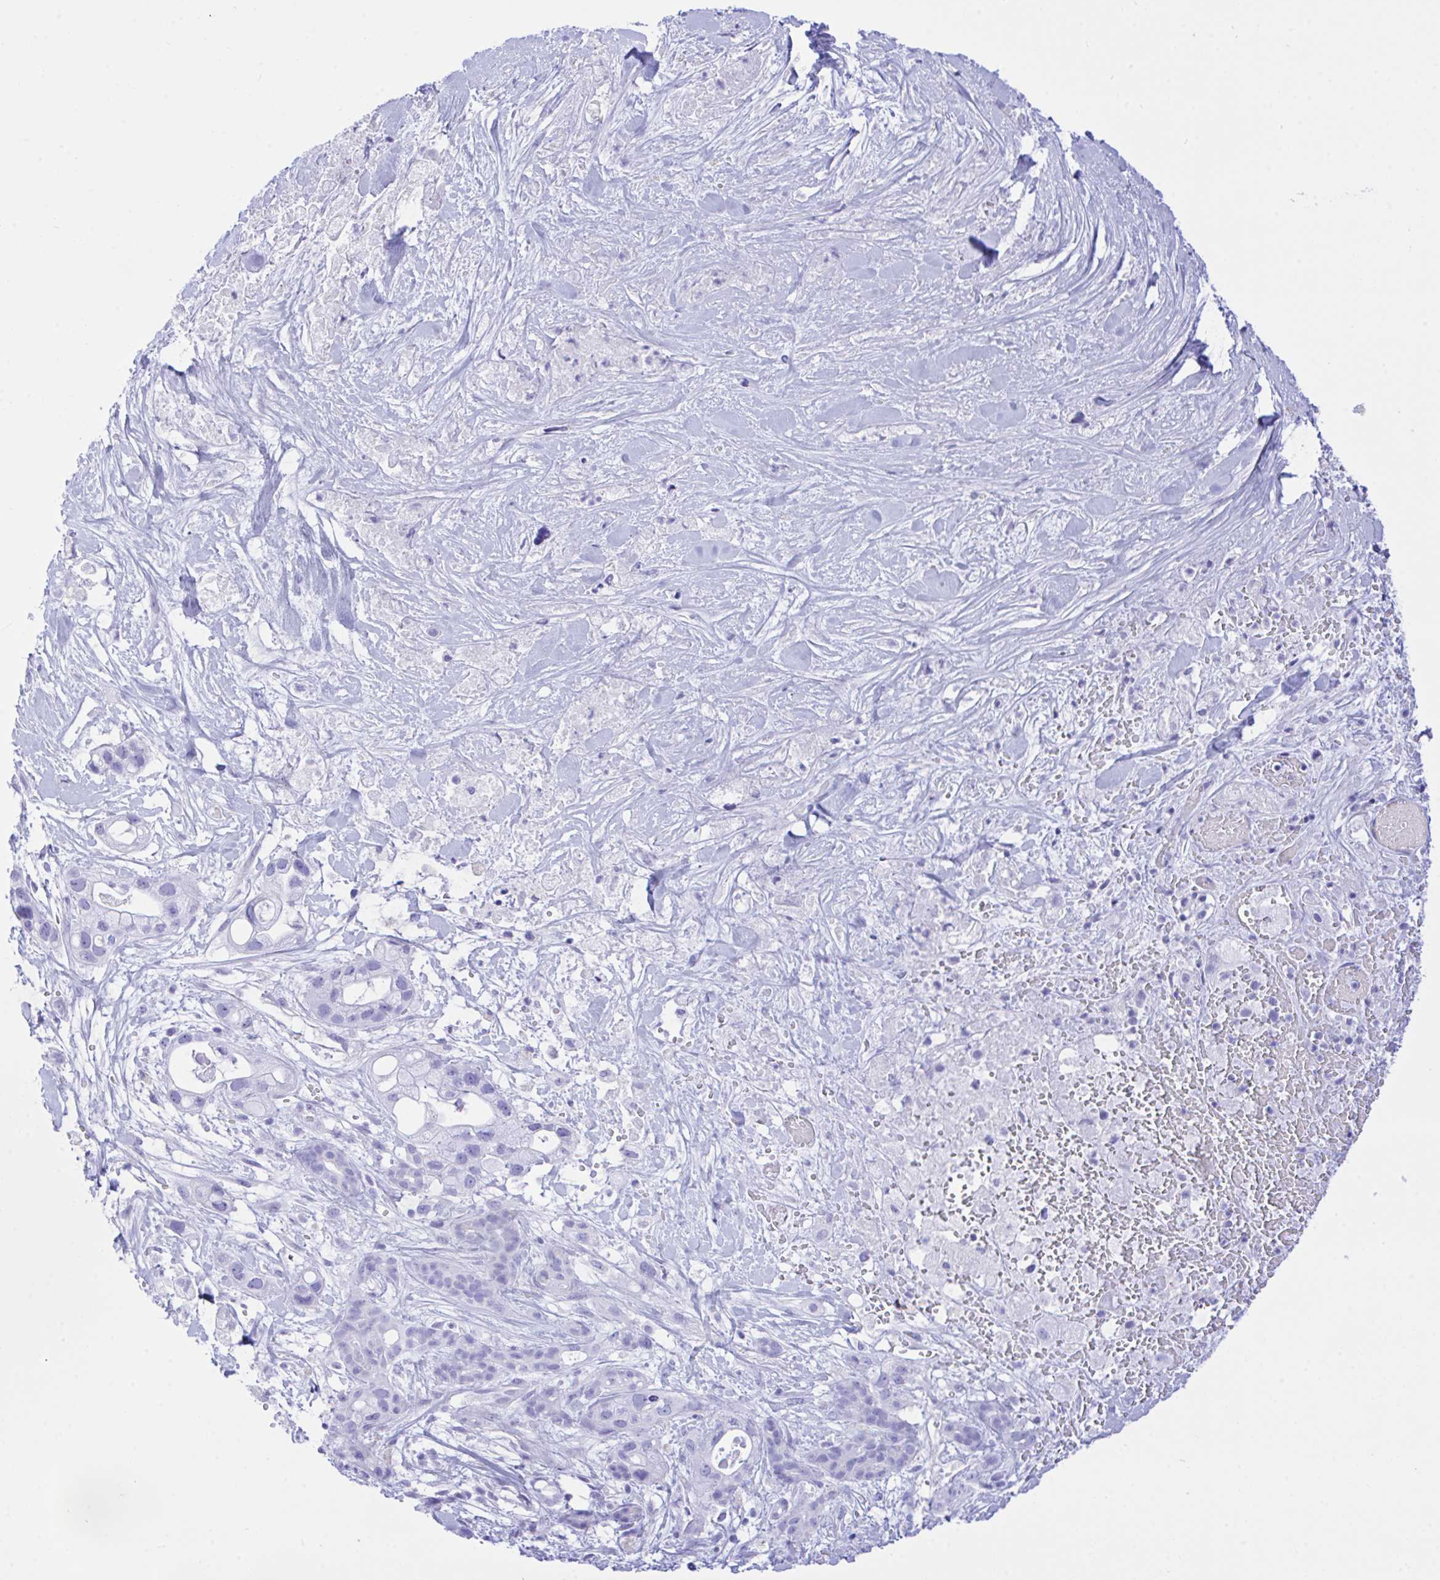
{"staining": {"intensity": "negative", "quantity": "none", "location": "none"}, "tissue": "pancreatic cancer", "cell_type": "Tumor cells", "image_type": "cancer", "snomed": [{"axis": "morphology", "description": "Adenocarcinoma, NOS"}, {"axis": "topography", "description": "Pancreas"}], "caption": "Pancreatic cancer (adenocarcinoma) was stained to show a protein in brown. There is no significant expression in tumor cells. (DAB (3,3'-diaminobenzidine) IHC, high magnification).", "gene": "SELENOV", "patient": {"sex": "male", "age": 44}}